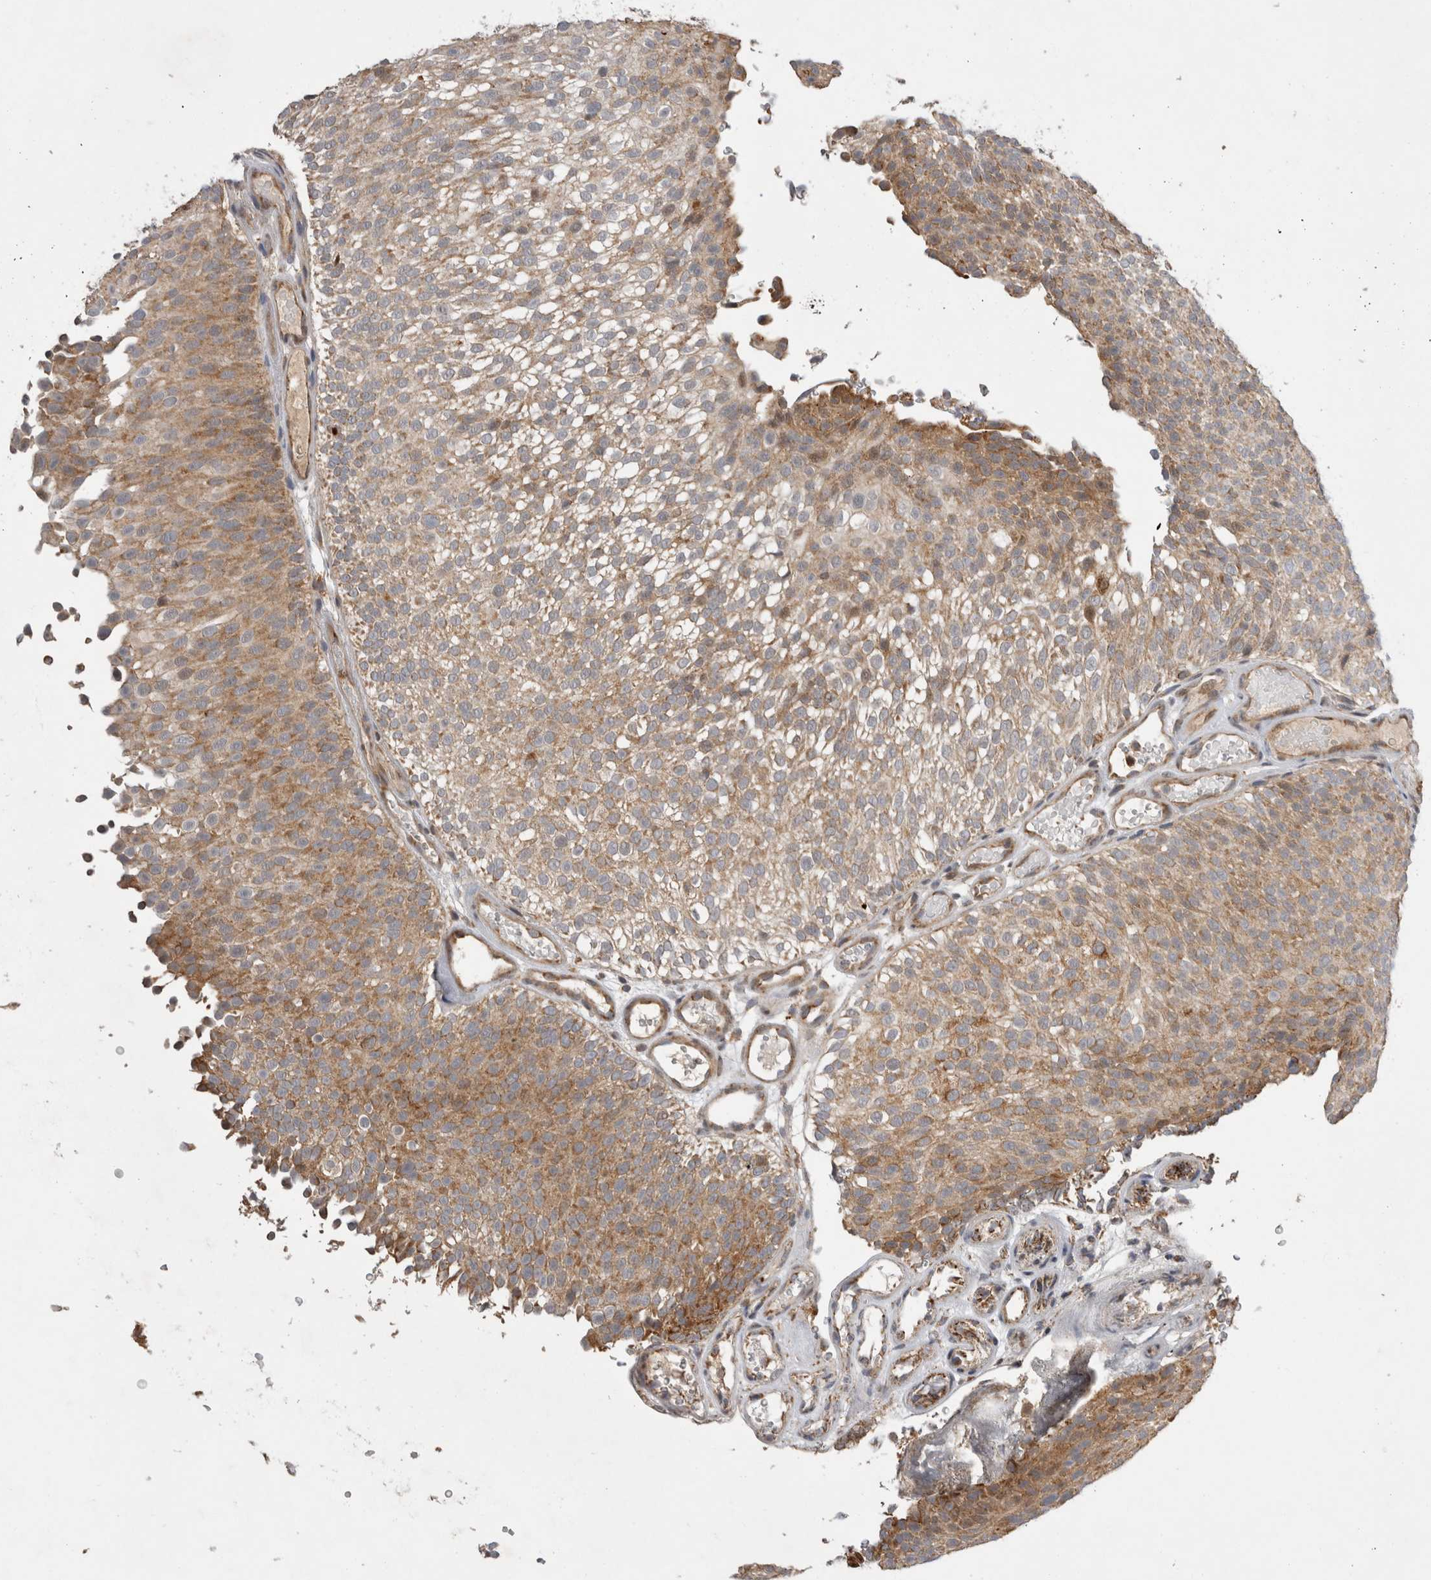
{"staining": {"intensity": "moderate", "quantity": ">75%", "location": "cytoplasmic/membranous"}, "tissue": "urothelial cancer", "cell_type": "Tumor cells", "image_type": "cancer", "snomed": [{"axis": "morphology", "description": "Urothelial carcinoma, Low grade"}, {"axis": "topography", "description": "Urinary bladder"}], "caption": "Moderate cytoplasmic/membranous protein expression is appreciated in about >75% of tumor cells in urothelial cancer.", "gene": "KCNIP1", "patient": {"sex": "male", "age": 78}}